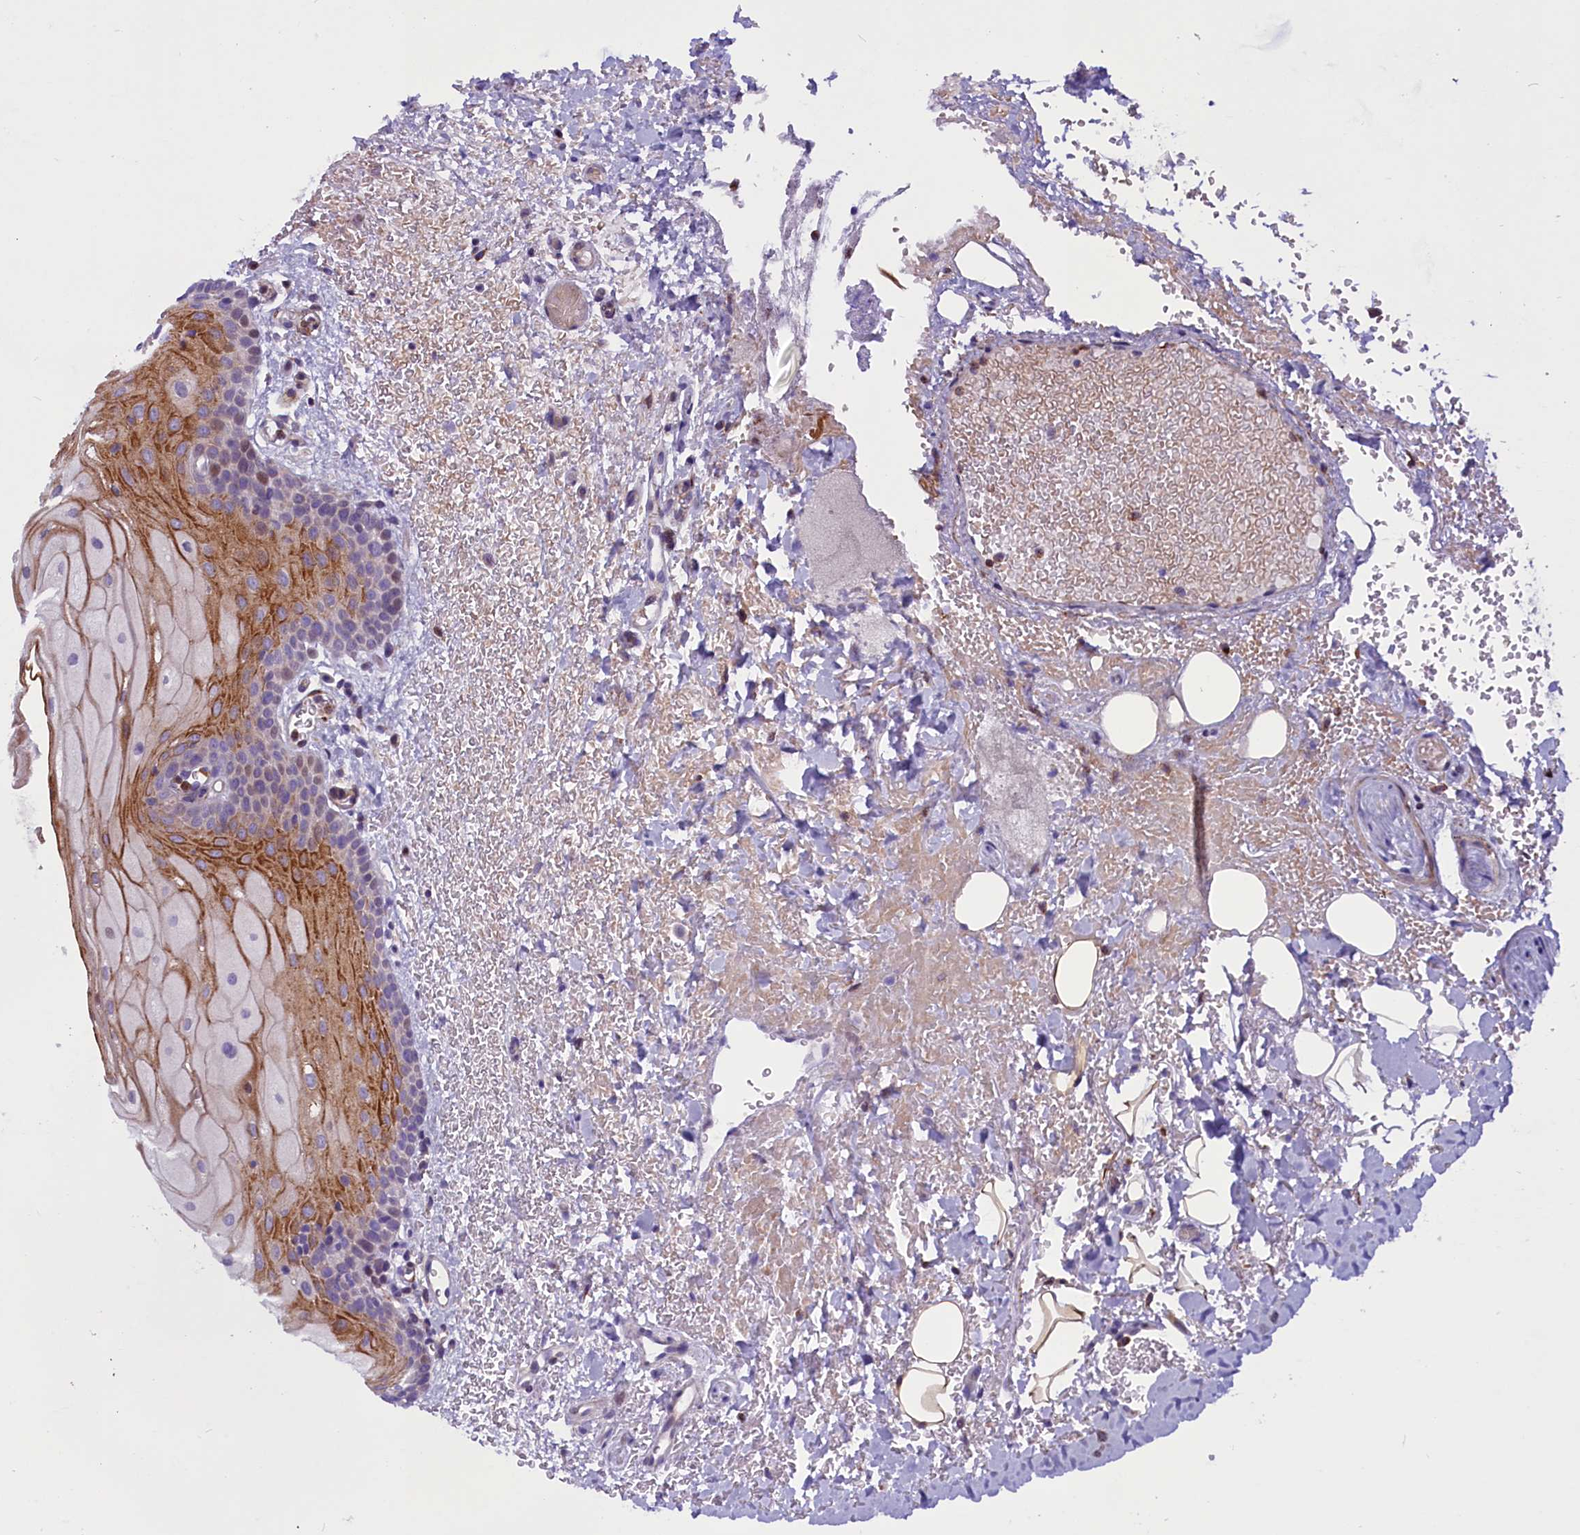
{"staining": {"intensity": "moderate", "quantity": "<25%", "location": "cytoplasmic/membranous"}, "tissue": "oral mucosa", "cell_type": "Squamous epithelial cells", "image_type": "normal", "snomed": [{"axis": "morphology", "description": "Normal tissue, NOS"}, {"axis": "topography", "description": "Oral tissue"}], "caption": "Moderate cytoplasmic/membranous positivity is seen in about <25% of squamous epithelial cells in unremarkable oral mucosa. Using DAB (brown) and hematoxylin (blue) stains, captured at high magnification using brightfield microscopy.", "gene": "MIEF2", "patient": {"sex": "female", "age": 70}}